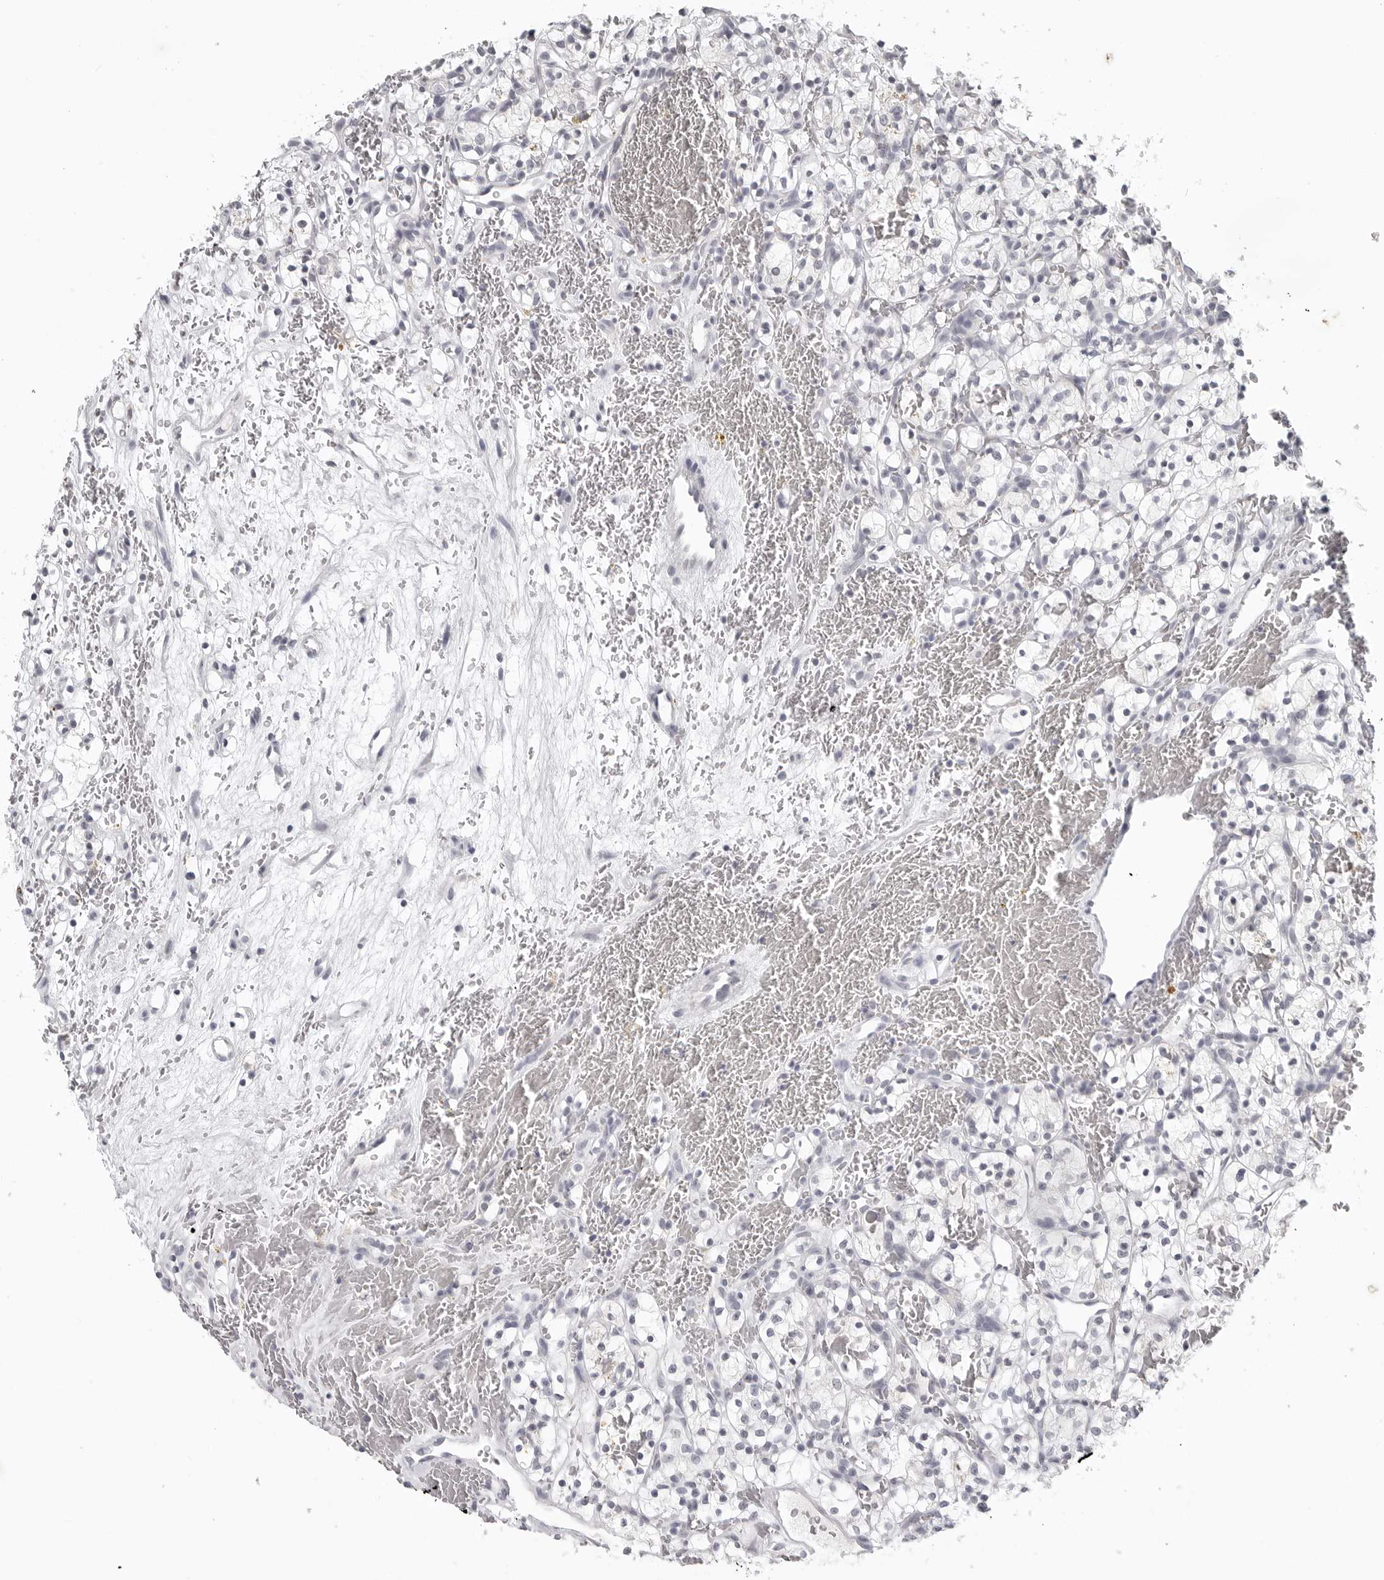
{"staining": {"intensity": "negative", "quantity": "none", "location": "none"}, "tissue": "renal cancer", "cell_type": "Tumor cells", "image_type": "cancer", "snomed": [{"axis": "morphology", "description": "Adenocarcinoma, NOS"}, {"axis": "topography", "description": "Kidney"}], "caption": "High power microscopy photomicrograph of an immunohistochemistry image of renal adenocarcinoma, revealing no significant expression in tumor cells.", "gene": "BPIFA1", "patient": {"sex": "female", "age": 57}}